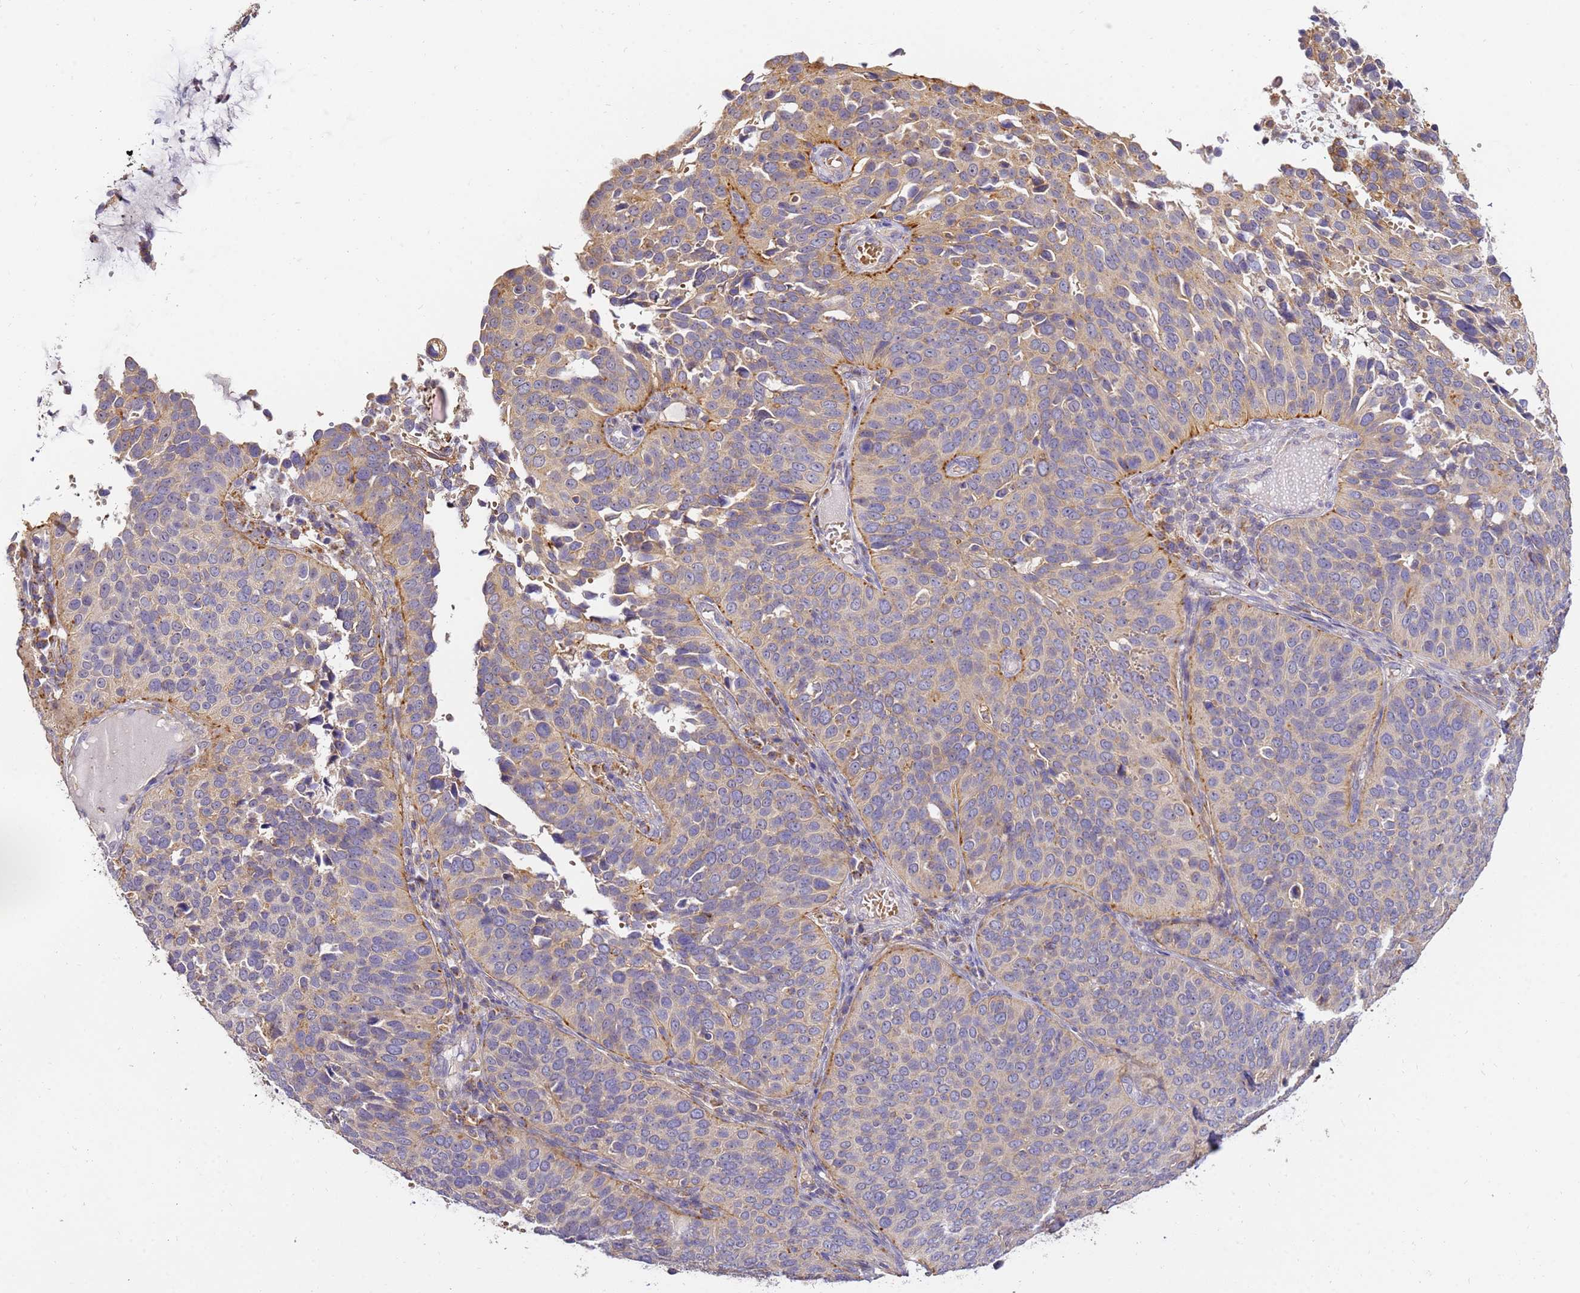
{"staining": {"intensity": "moderate", "quantity": "<25%", "location": "cytoplasmic/membranous"}, "tissue": "cervical cancer", "cell_type": "Tumor cells", "image_type": "cancer", "snomed": [{"axis": "morphology", "description": "Squamous cell carcinoma, NOS"}, {"axis": "topography", "description": "Cervix"}], "caption": "Brown immunohistochemical staining in human cervical cancer (squamous cell carcinoma) demonstrates moderate cytoplasmic/membranous expression in about <25% of tumor cells. Nuclei are stained in blue.", "gene": "ARL8B", "patient": {"sex": "female", "age": 36}}